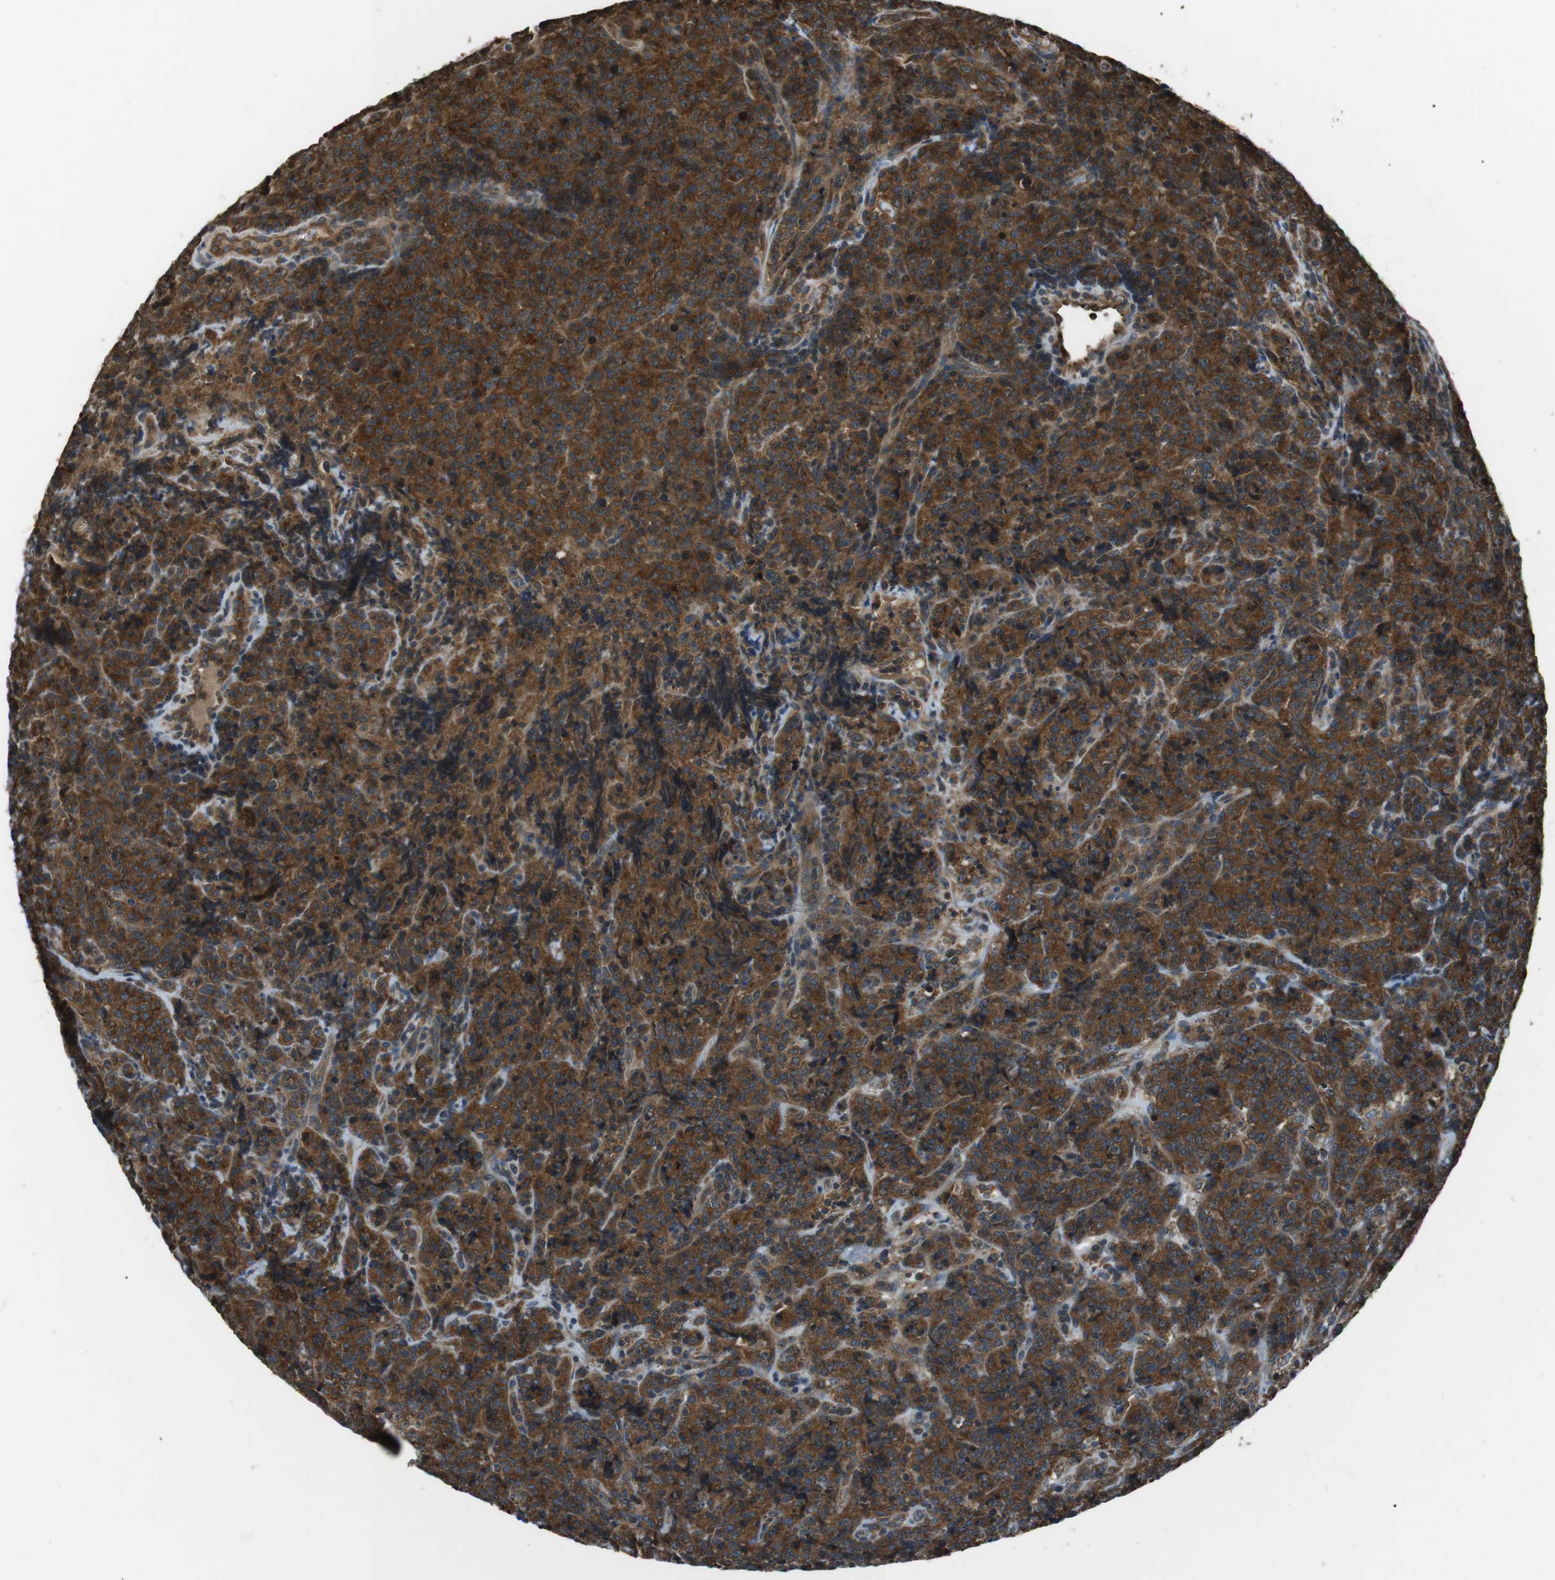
{"staining": {"intensity": "strong", "quantity": ">75%", "location": "cytoplasmic/membranous"}, "tissue": "lymphoma", "cell_type": "Tumor cells", "image_type": "cancer", "snomed": [{"axis": "morphology", "description": "Malignant lymphoma, non-Hodgkin's type, High grade"}, {"axis": "topography", "description": "Tonsil"}], "caption": "Immunohistochemistry (DAB (3,3'-diaminobenzidine)) staining of human lymphoma reveals strong cytoplasmic/membranous protein positivity in about >75% of tumor cells. (DAB = brown stain, brightfield microscopy at high magnification).", "gene": "GPR161", "patient": {"sex": "female", "age": 36}}